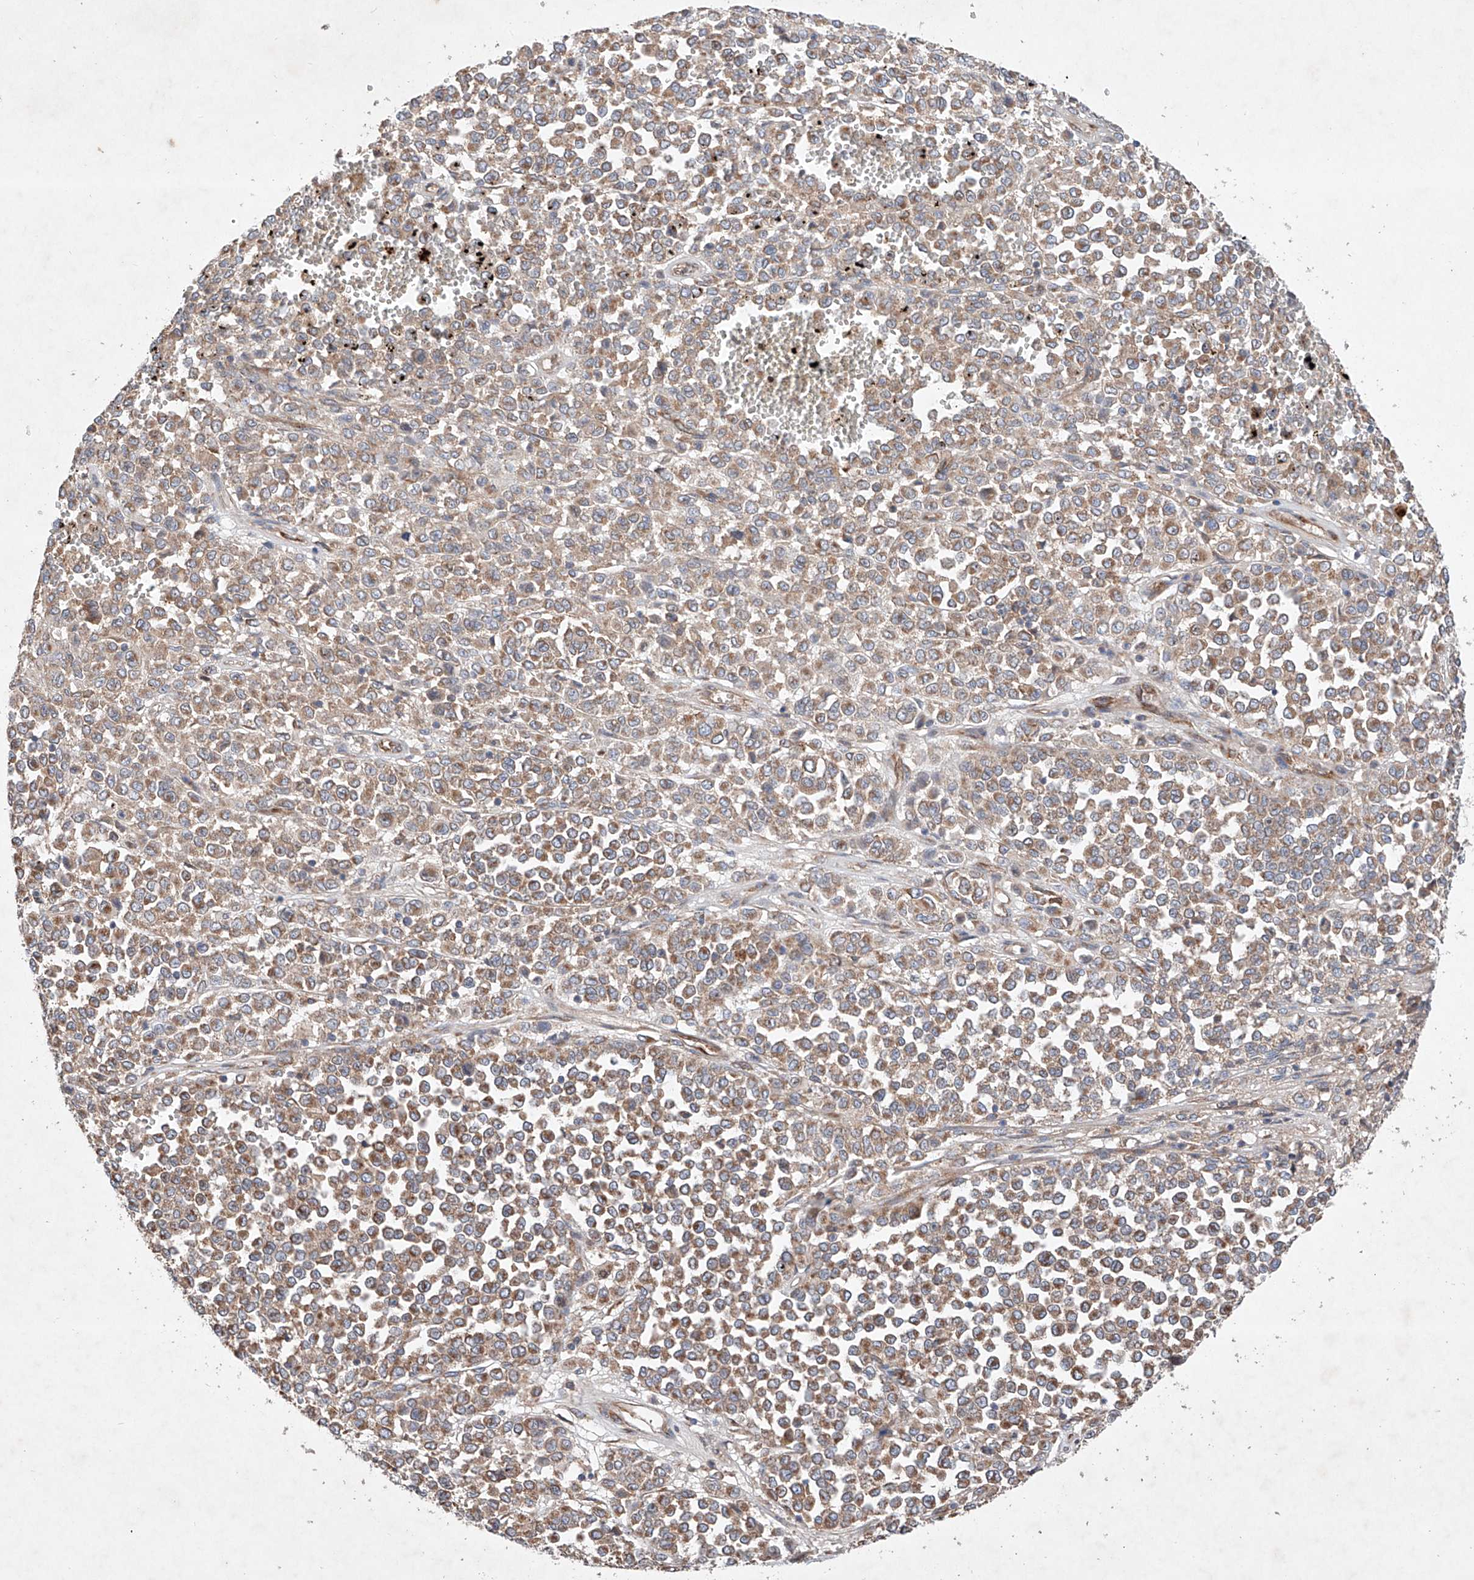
{"staining": {"intensity": "moderate", "quantity": ">75%", "location": "cytoplasmic/membranous"}, "tissue": "melanoma", "cell_type": "Tumor cells", "image_type": "cancer", "snomed": [{"axis": "morphology", "description": "Malignant melanoma, Metastatic site"}, {"axis": "topography", "description": "Pancreas"}], "caption": "A brown stain labels moderate cytoplasmic/membranous staining of a protein in melanoma tumor cells.", "gene": "FASTK", "patient": {"sex": "female", "age": 30}}